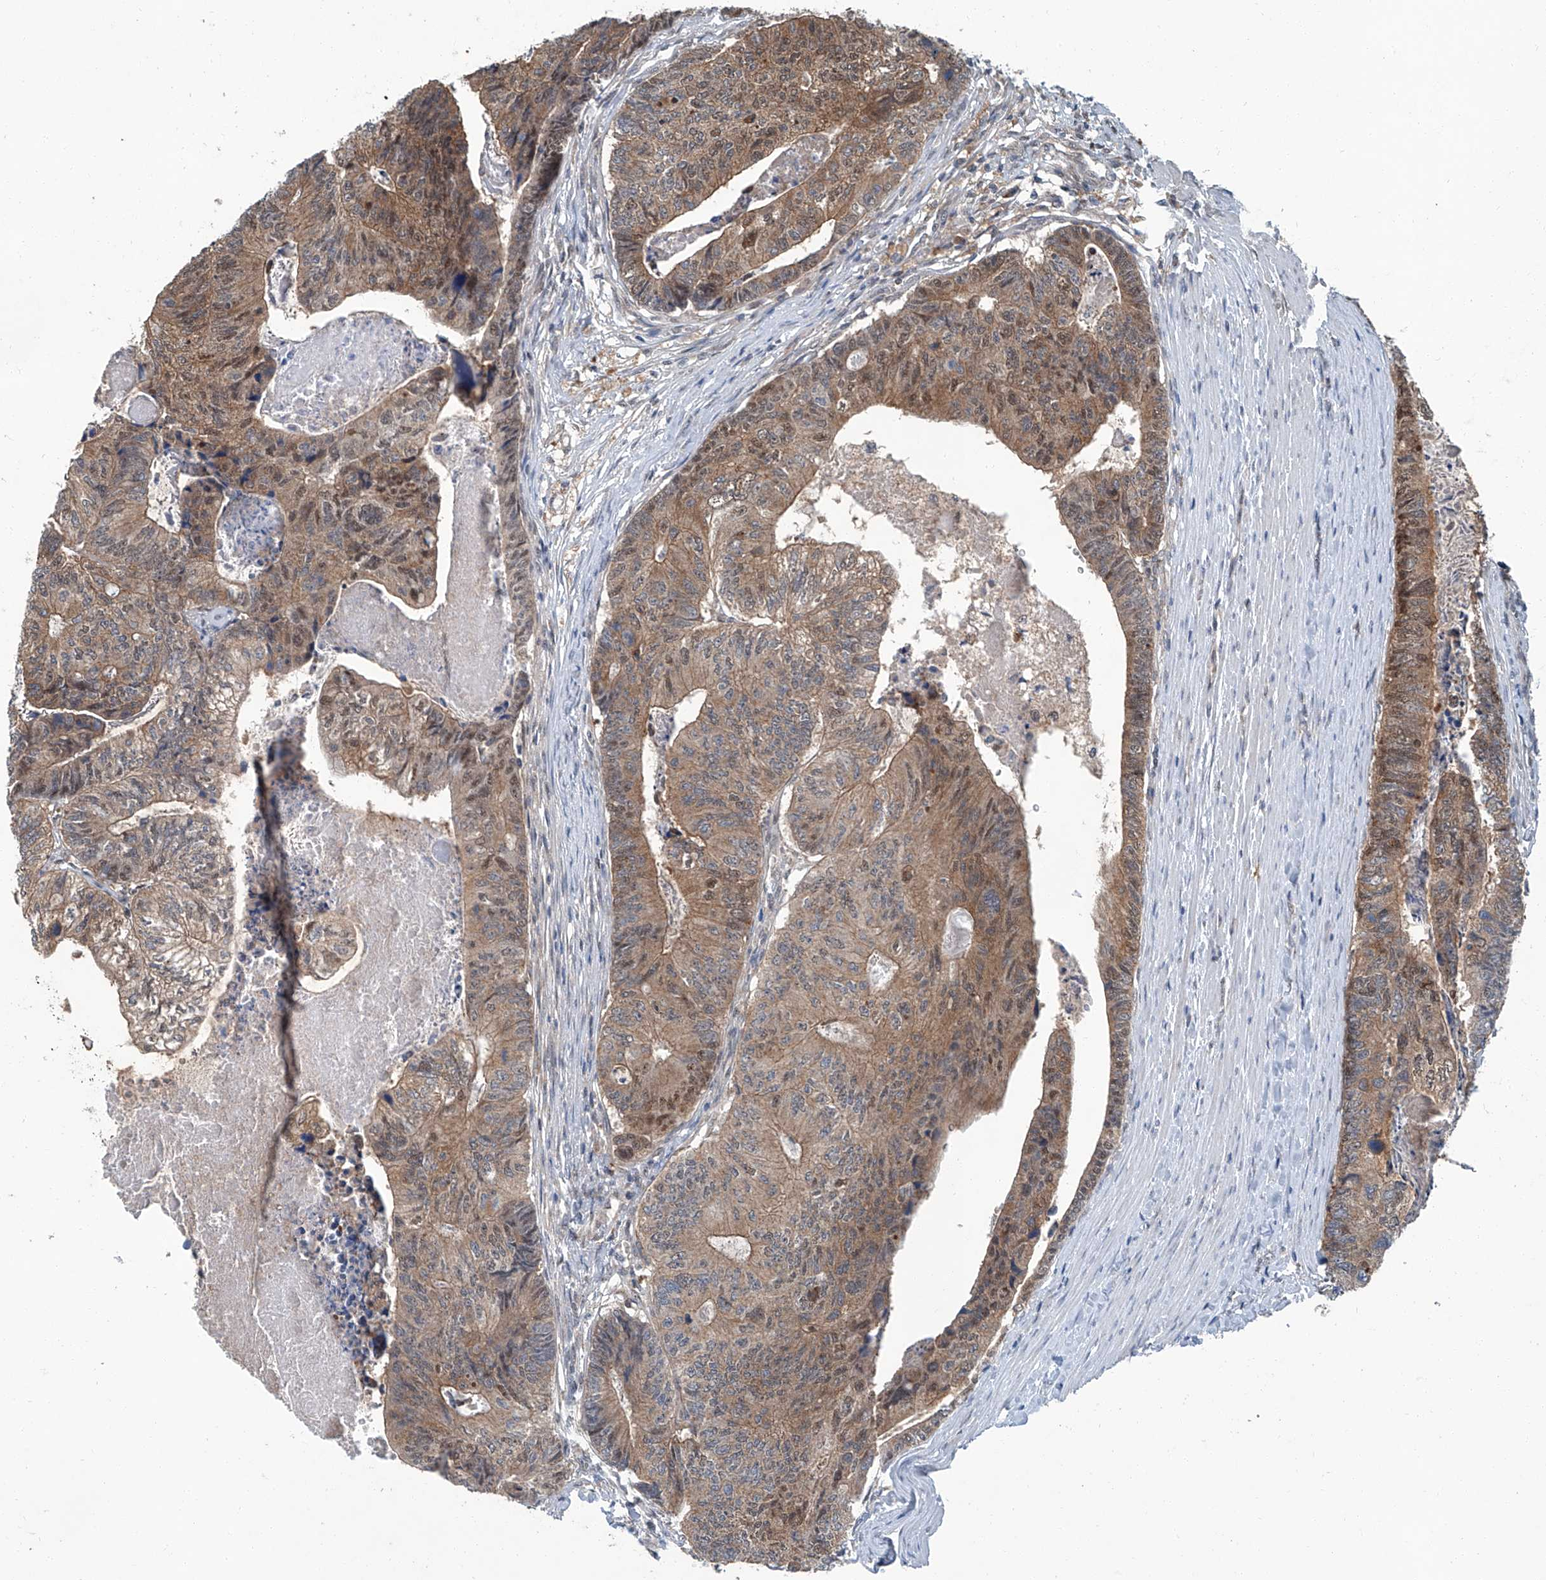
{"staining": {"intensity": "moderate", "quantity": ">75%", "location": "cytoplasmic/membranous,nuclear"}, "tissue": "colorectal cancer", "cell_type": "Tumor cells", "image_type": "cancer", "snomed": [{"axis": "morphology", "description": "Adenocarcinoma, NOS"}, {"axis": "topography", "description": "Colon"}], "caption": "Immunohistochemical staining of colorectal adenocarcinoma reveals moderate cytoplasmic/membranous and nuclear protein staining in about >75% of tumor cells. Using DAB (brown) and hematoxylin (blue) stains, captured at high magnification using brightfield microscopy.", "gene": "CLK1", "patient": {"sex": "female", "age": 67}}